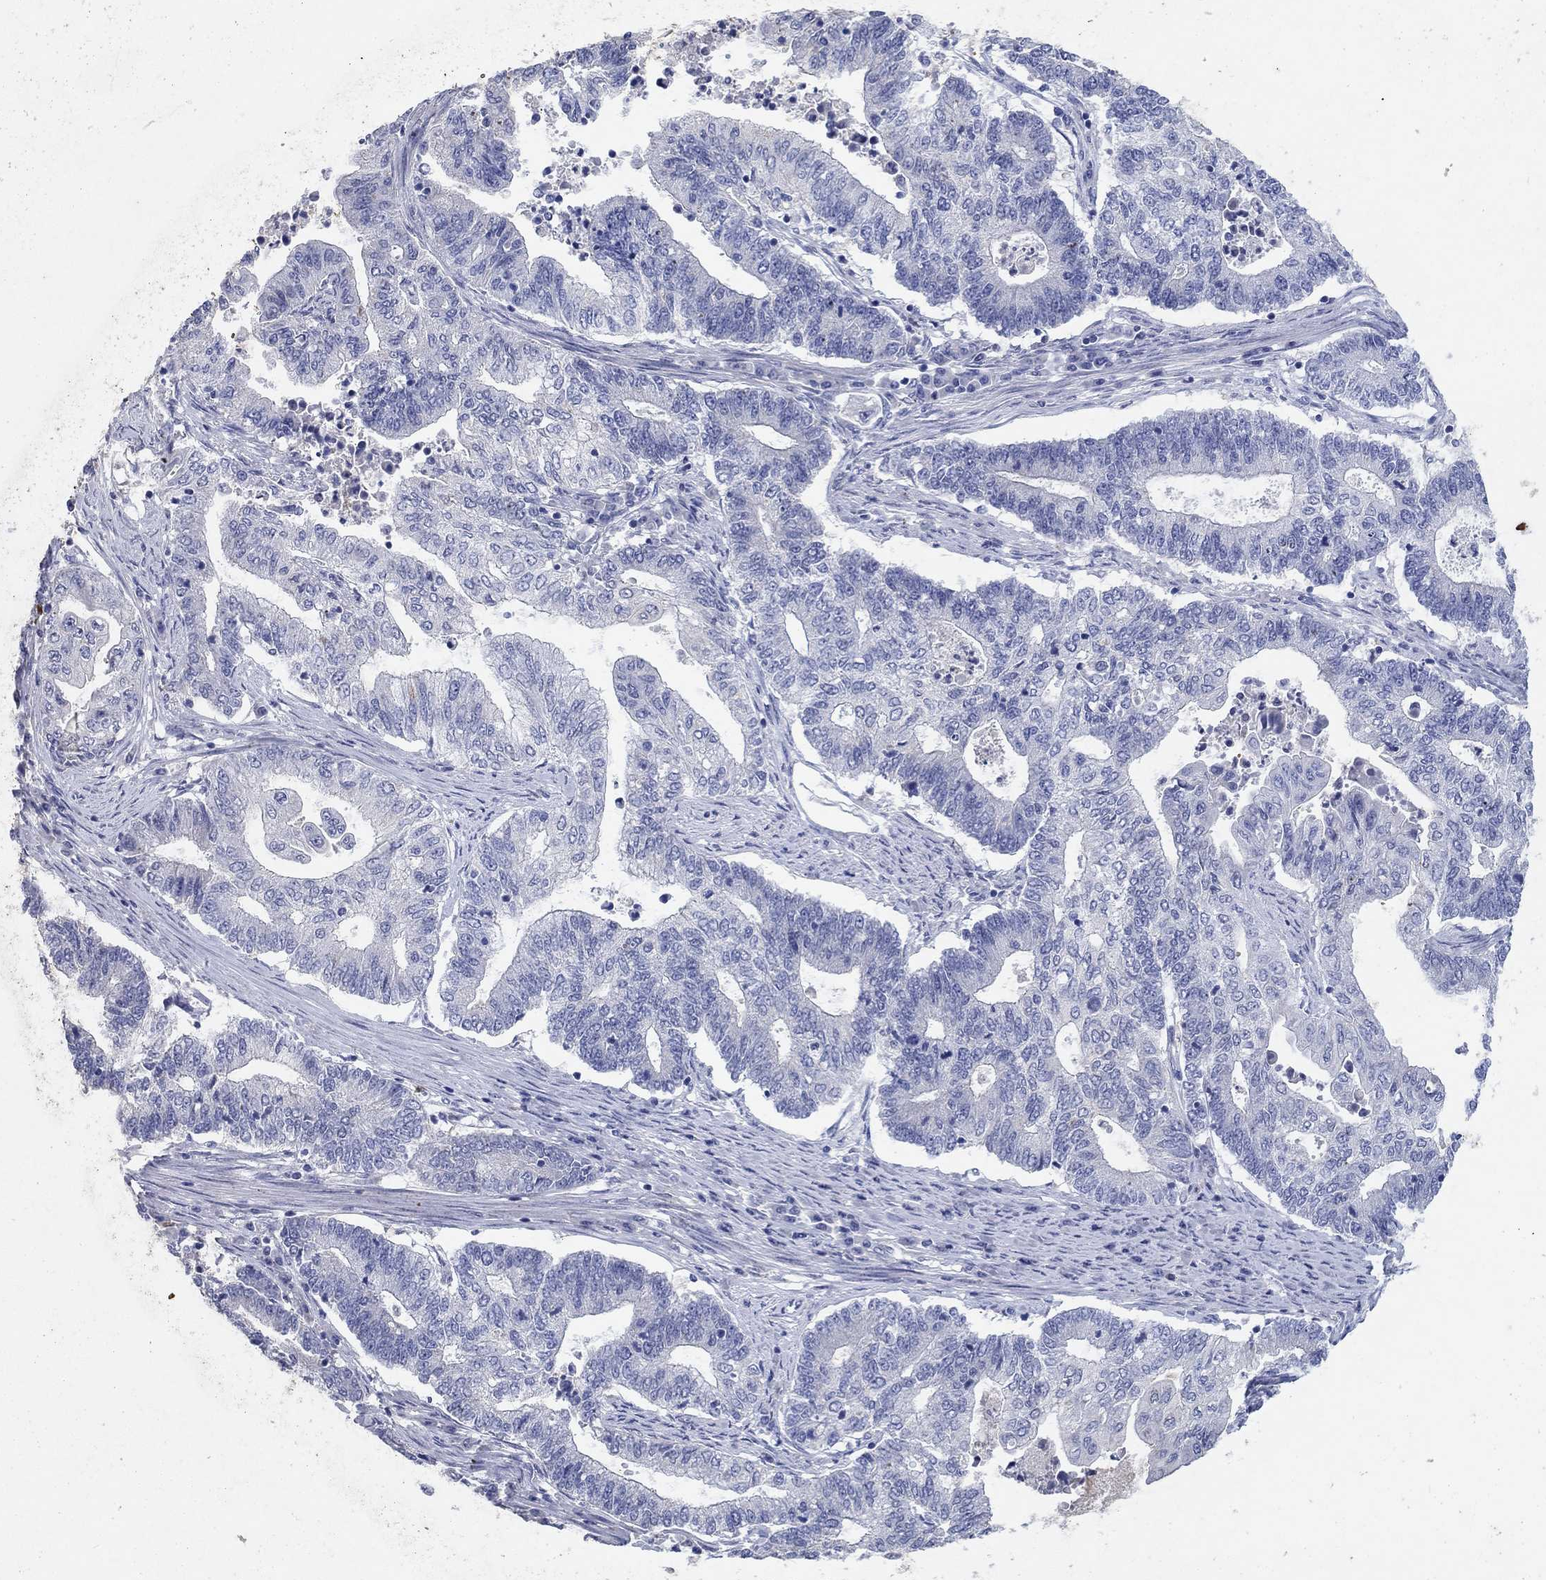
{"staining": {"intensity": "negative", "quantity": "none", "location": "none"}, "tissue": "endometrial cancer", "cell_type": "Tumor cells", "image_type": "cancer", "snomed": [{"axis": "morphology", "description": "Adenocarcinoma, NOS"}, {"axis": "topography", "description": "Uterus"}, {"axis": "topography", "description": "Endometrium"}], "caption": "Endometrial cancer was stained to show a protein in brown. There is no significant expression in tumor cells. (DAB (3,3'-diaminobenzidine) IHC, high magnification).", "gene": "HDC", "patient": {"sex": "female", "age": 54}}